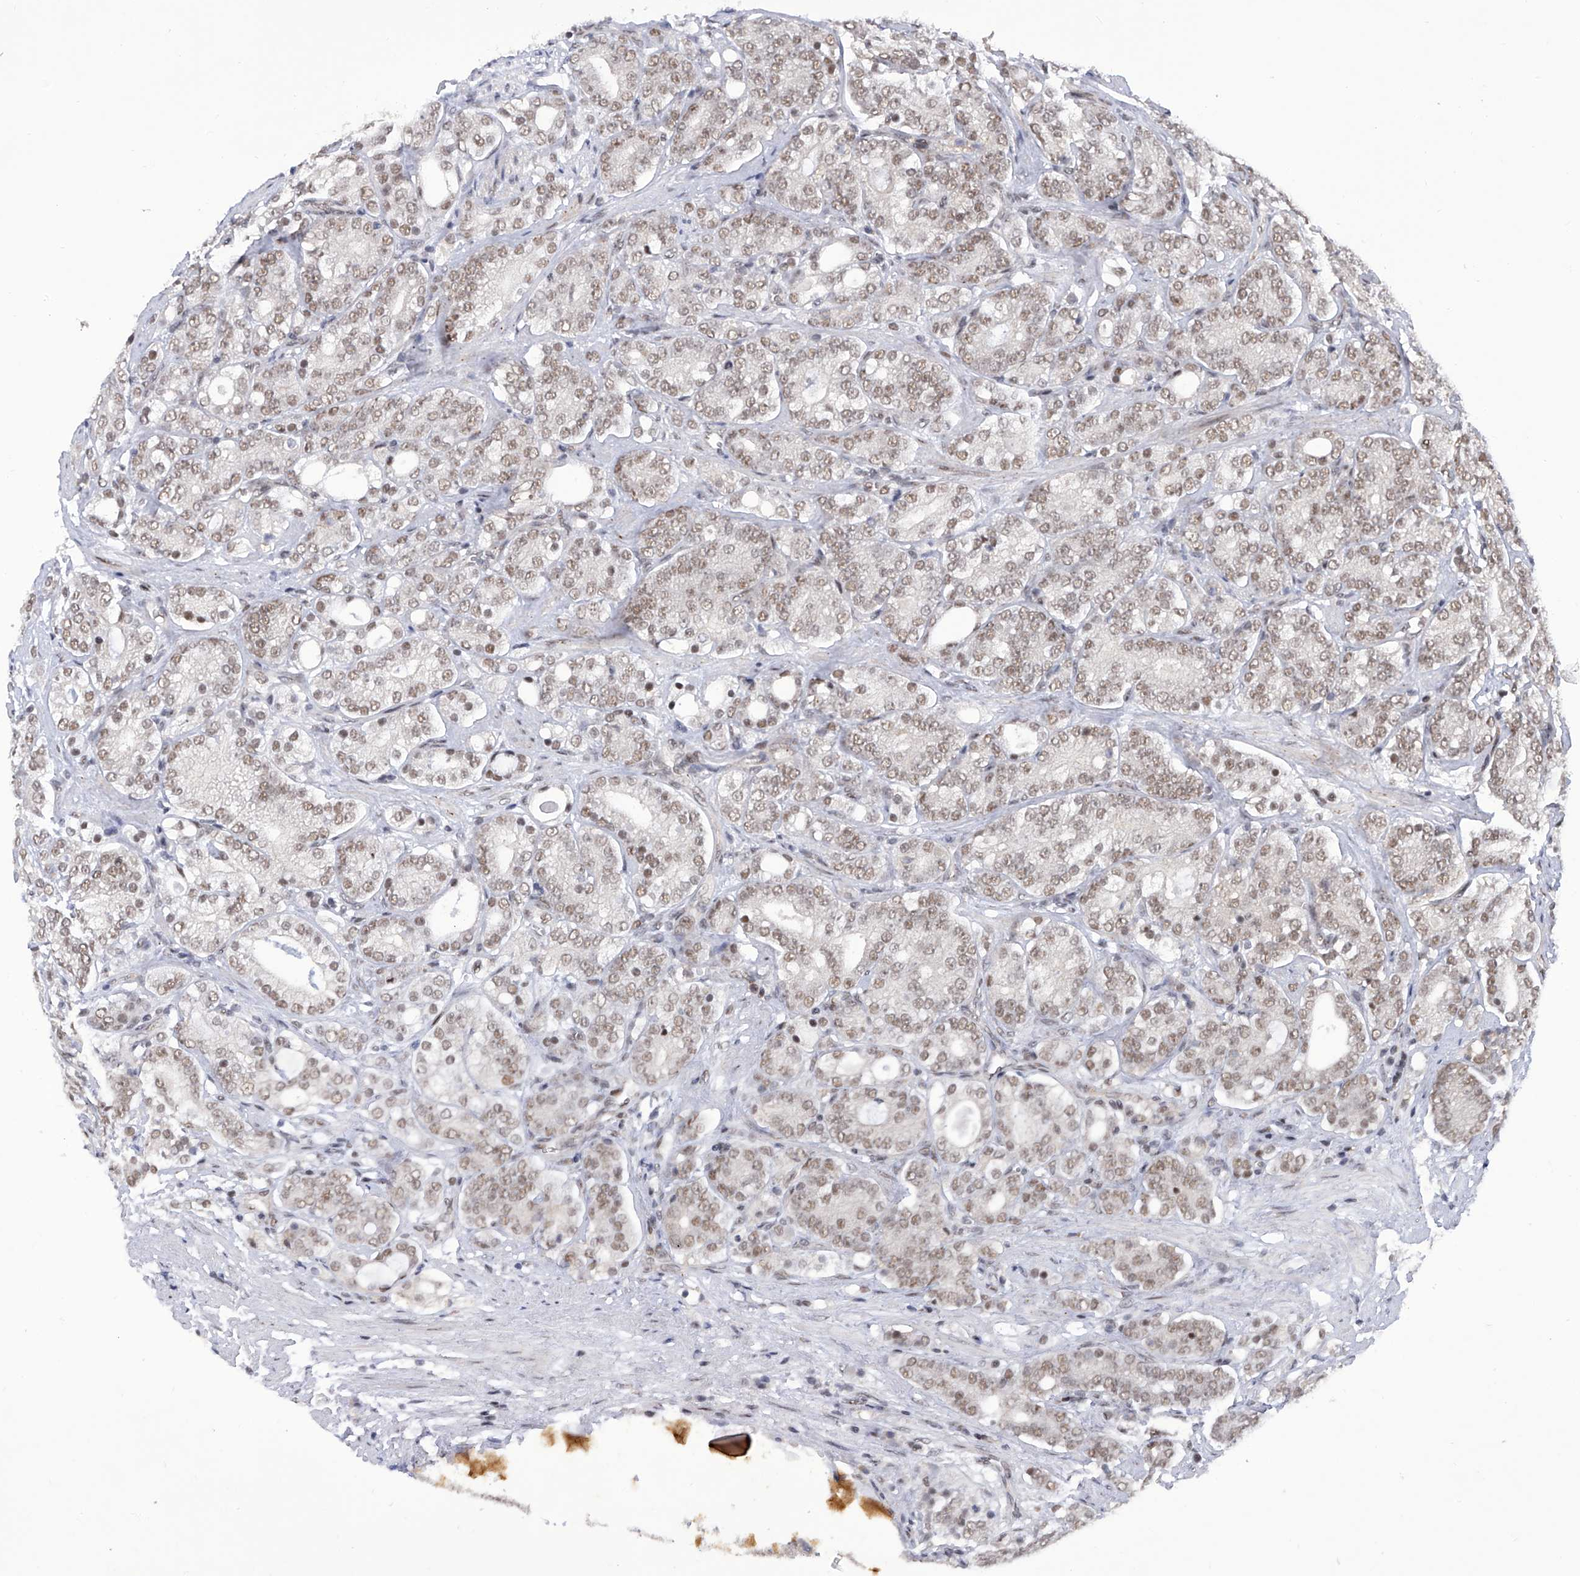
{"staining": {"intensity": "weak", "quantity": ">75%", "location": "nuclear"}, "tissue": "prostate cancer", "cell_type": "Tumor cells", "image_type": "cancer", "snomed": [{"axis": "morphology", "description": "Adenocarcinoma, High grade"}, {"axis": "topography", "description": "Prostate"}], "caption": "There is low levels of weak nuclear expression in tumor cells of prostate high-grade adenocarcinoma, as demonstrated by immunohistochemical staining (brown color).", "gene": "RAD54L", "patient": {"sex": "male", "age": 57}}